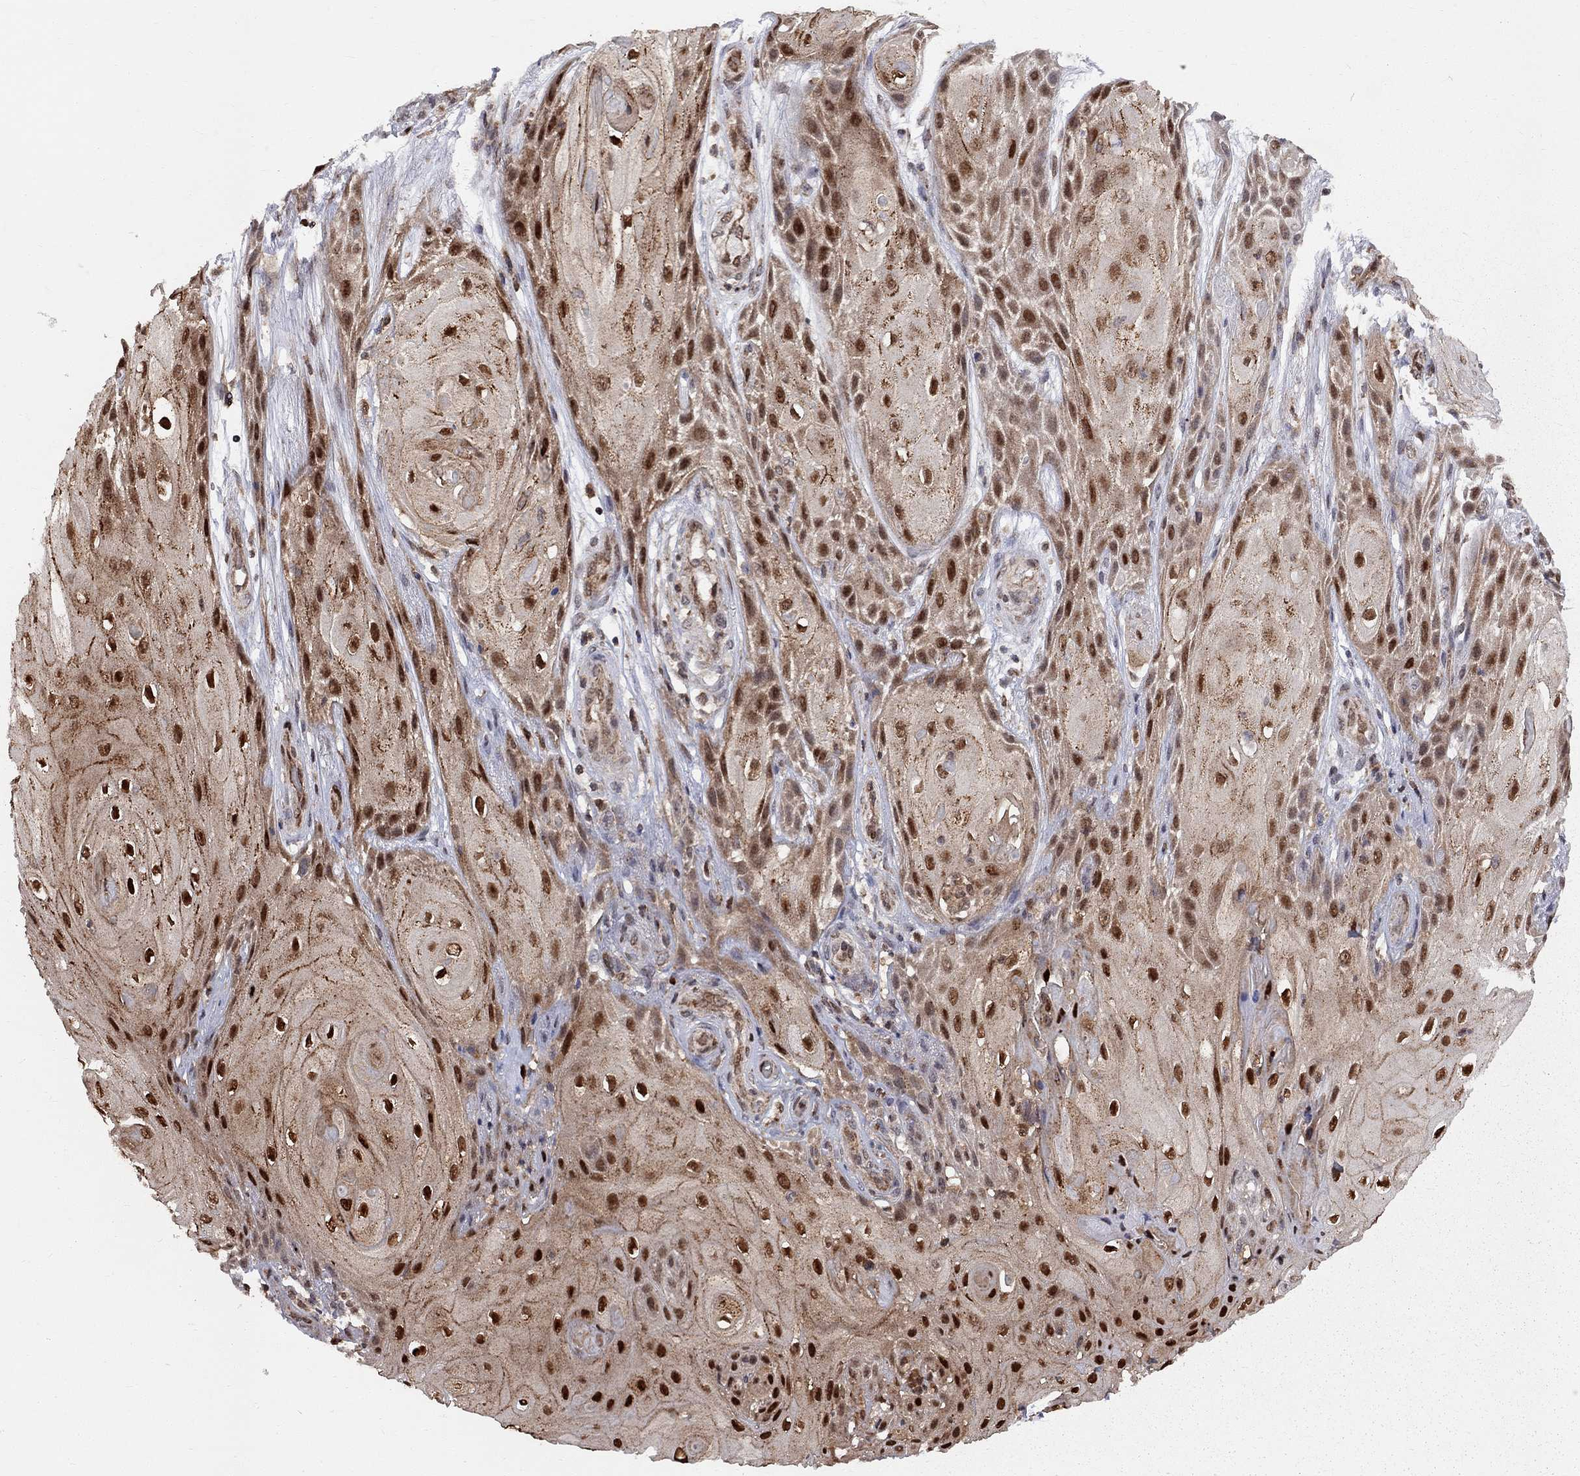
{"staining": {"intensity": "strong", "quantity": "25%-75%", "location": "cytoplasmic/membranous,nuclear"}, "tissue": "skin cancer", "cell_type": "Tumor cells", "image_type": "cancer", "snomed": [{"axis": "morphology", "description": "Squamous cell carcinoma, NOS"}, {"axis": "topography", "description": "Skin"}], "caption": "Strong cytoplasmic/membranous and nuclear positivity is present in approximately 25%-75% of tumor cells in squamous cell carcinoma (skin).", "gene": "ELOB", "patient": {"sex": "male", "age": 62}}